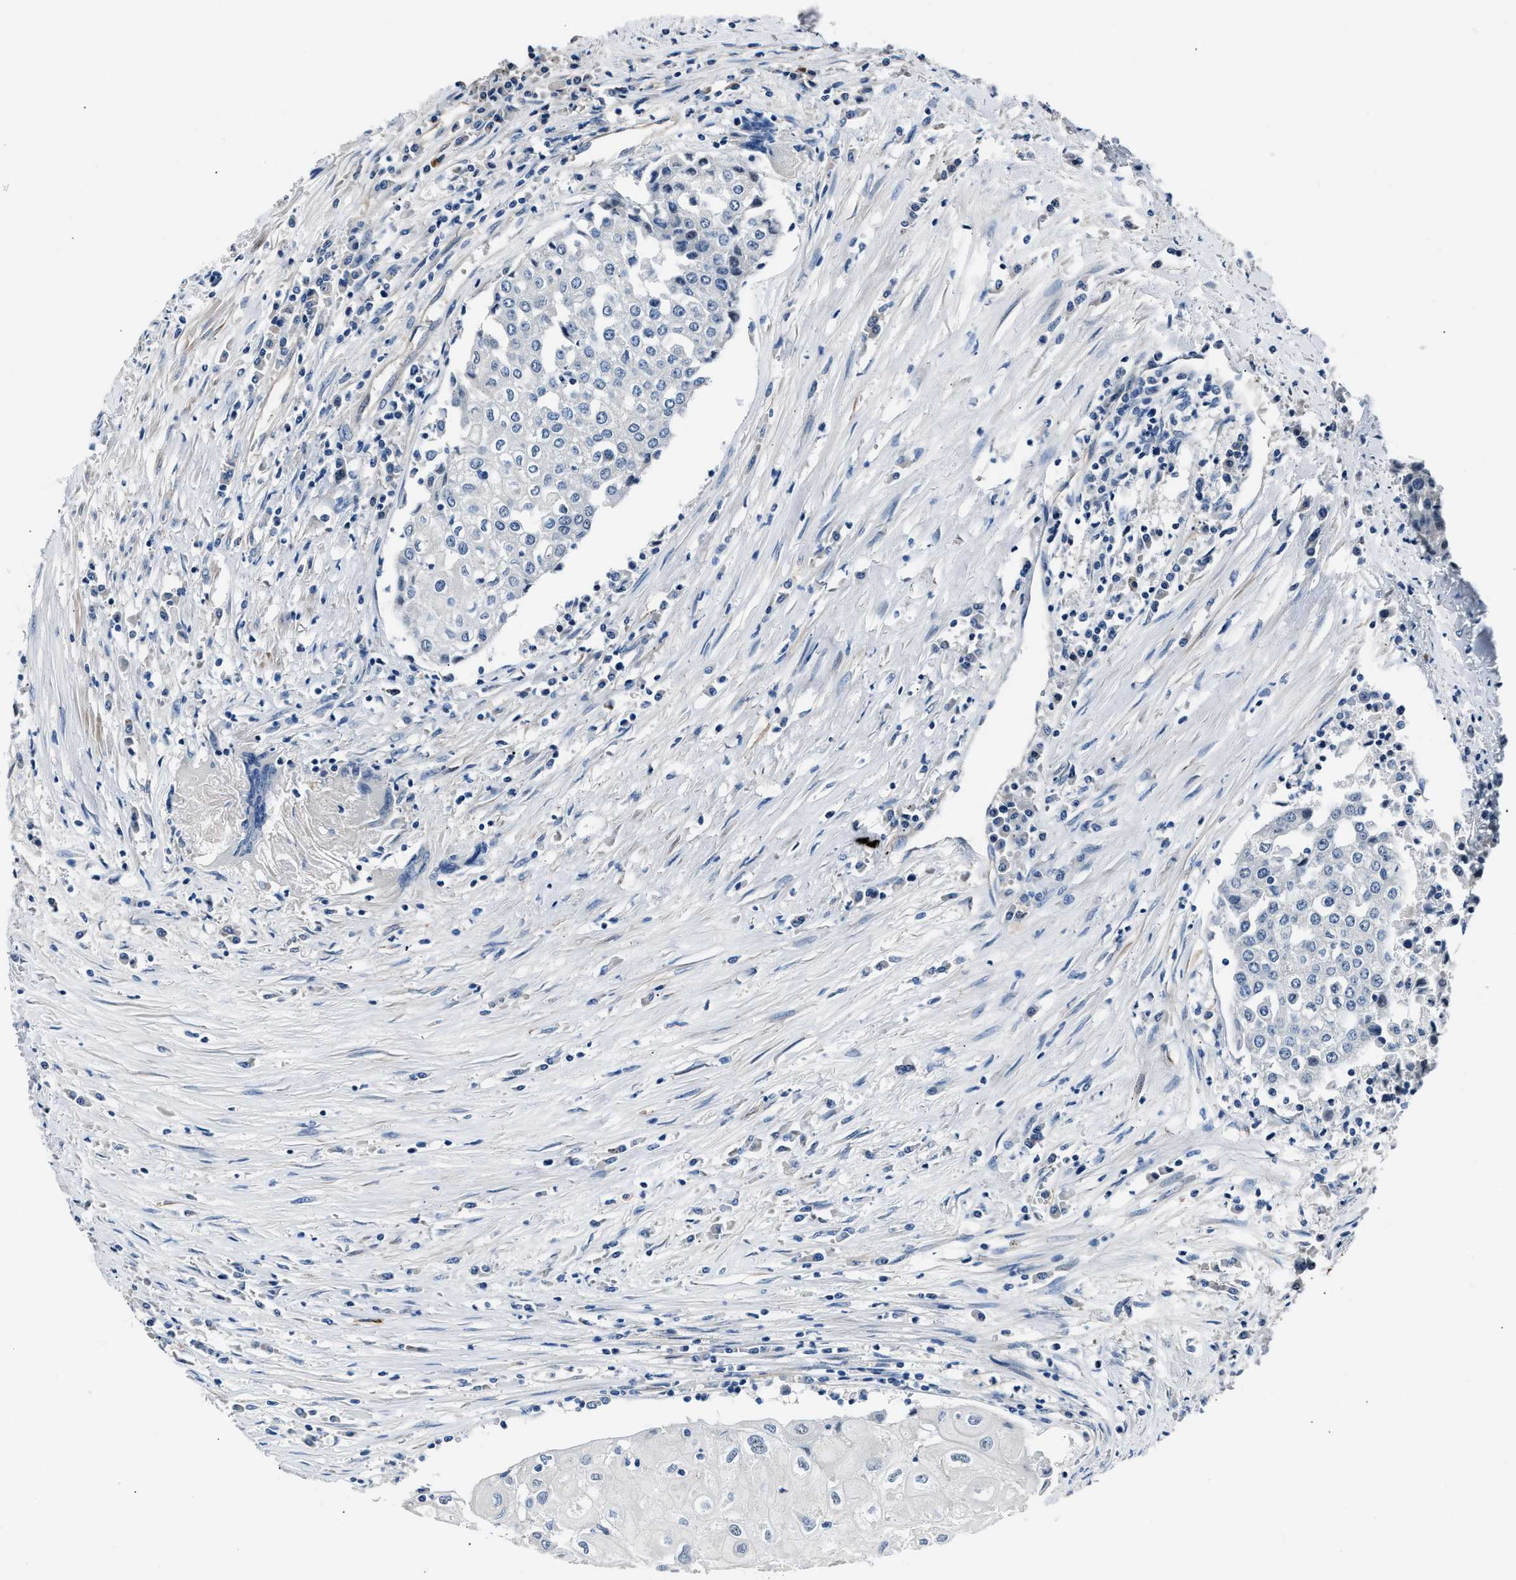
{"staining": {"intensity": "negative", "quantity": "none", "location": "none"}, "tissue": "urothelial cancer", "cell_type": "Tumor cells", "image_type": "cancer", "snomed": [{"axis": "morphology", "description": "Urothelial carcinoma, High grade"}, {"axis": "topography", "description": "Urinary bladder"}], "caption": "High magnification brightfield microscopy of urothelial cancer stained with DAB (brown) and counterstained with hematoxylin (blue): tumor cells show no significant expression. Nuclei are stained in blue.", "gene": "MPDZ", "patient": {"sex": "female", "age": 85}}